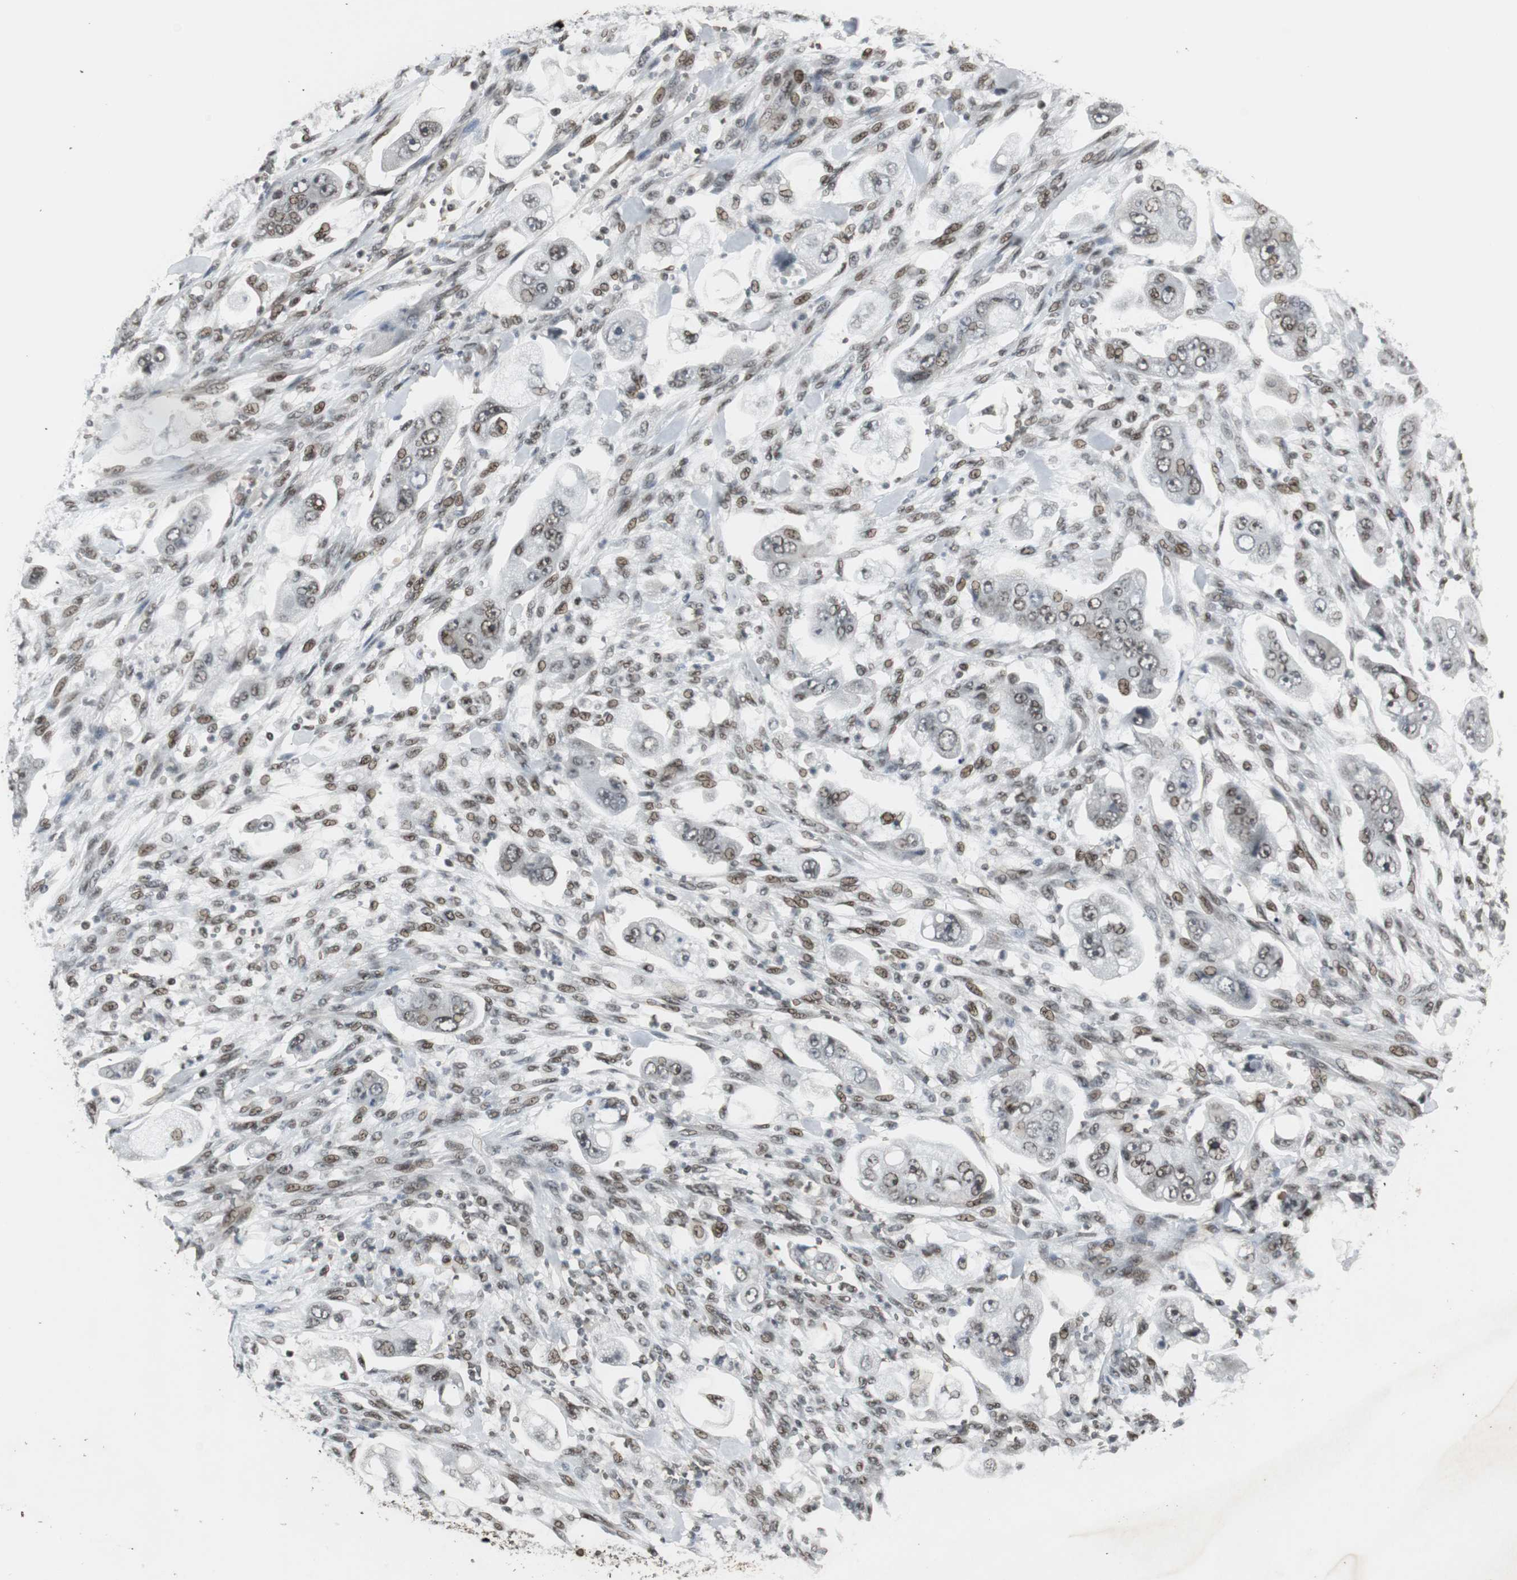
{"staining": {"intensity": "moderate", "quantity": ">75%", "location": "nuclear"}, "tissue": "stomach cancer", "cell_type": "Tumor cells", "image_type": "cancer", "snomed": [{"axis": "morphology", "description": "Adenocarcinoma, NOS"}, {"axis": "topography", "description": "Stomach"}], "caption": "DAB (3,3'-diaminobenzidine) immunohistochemical staining of adenocarcinoma (stomach) reveals moderate nuclear protein staining in approximately >75% of tumor cells.", "gene": "TAF5", "patient": {"sex": "male", "age": 62}}